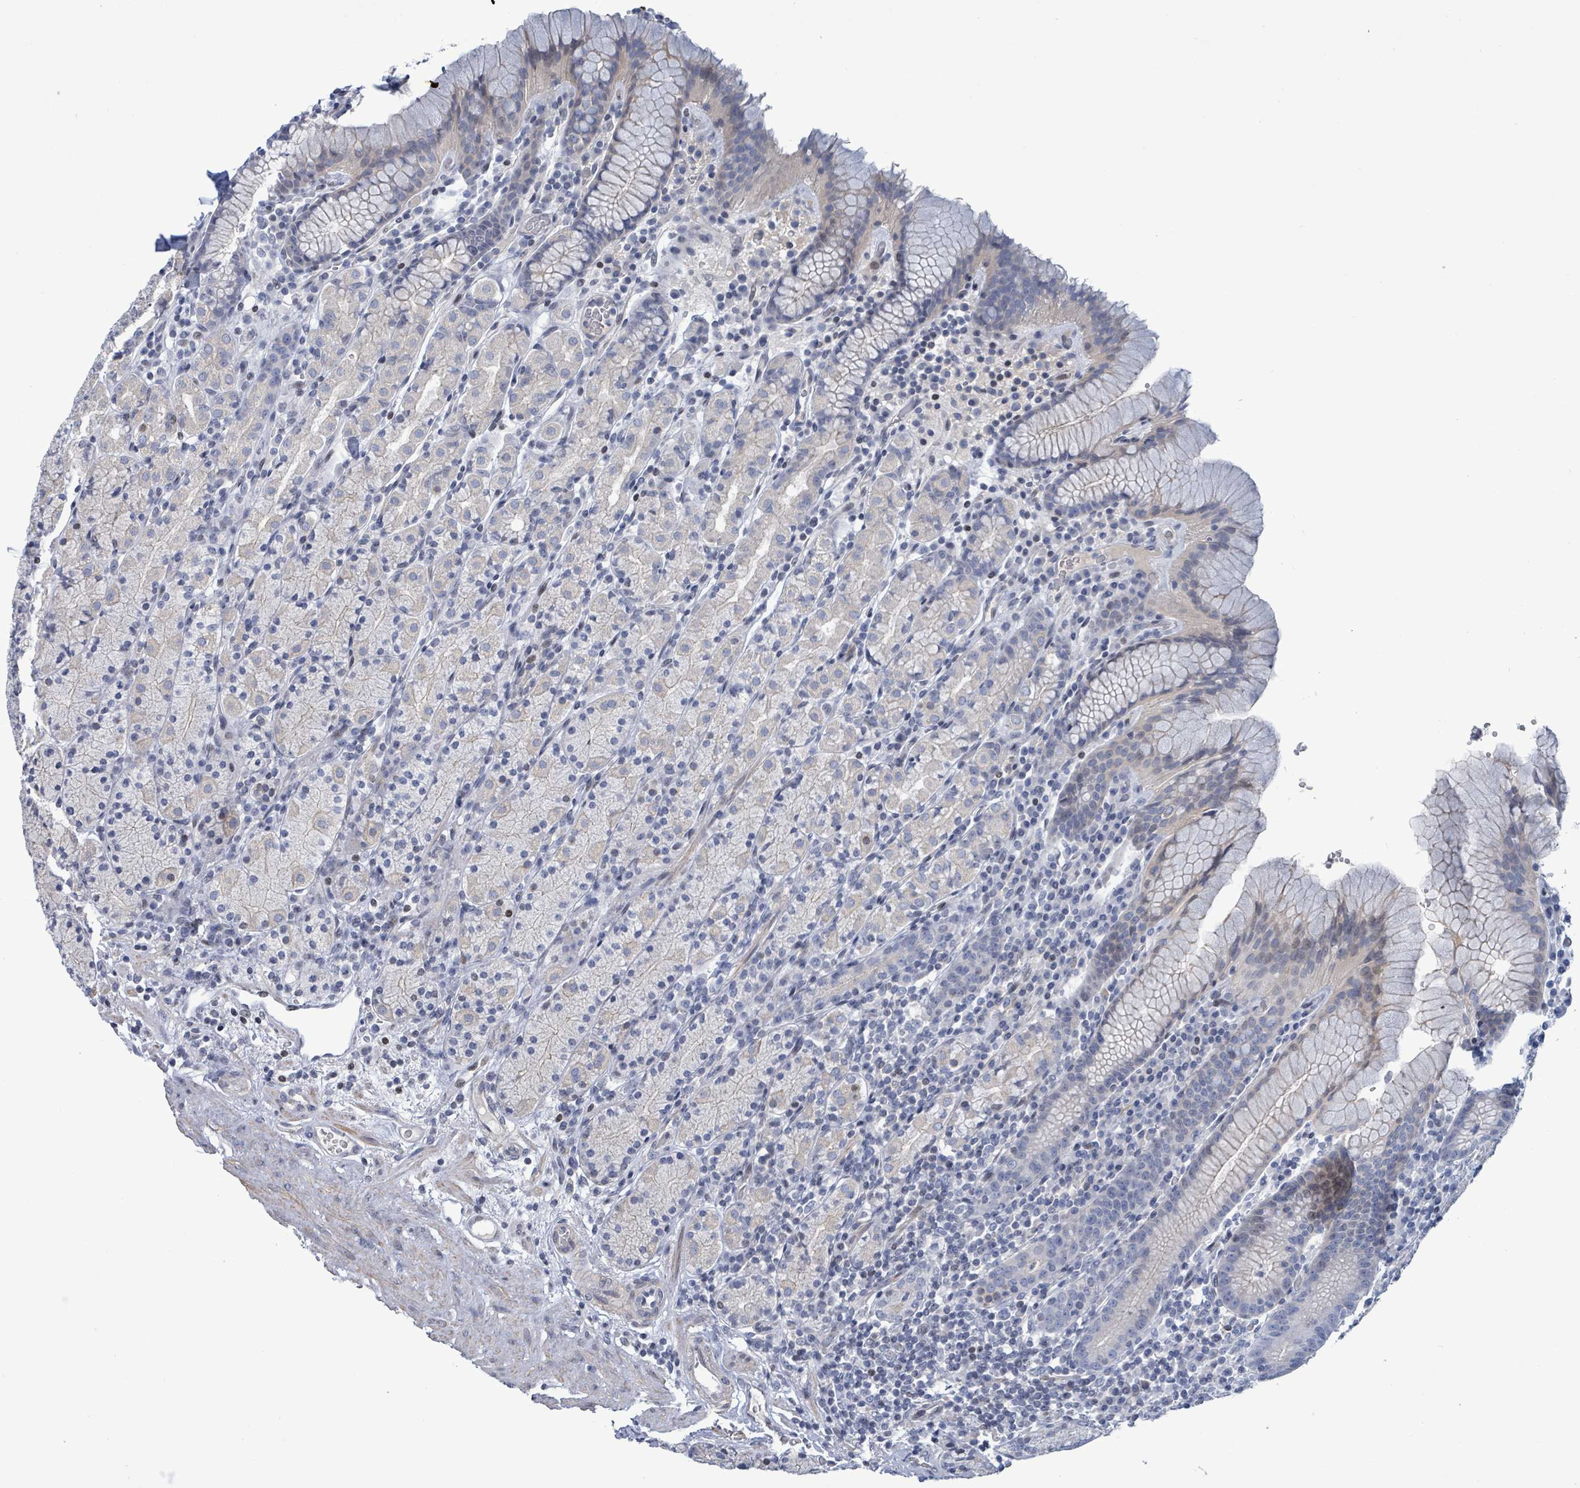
{"staining": {"intensity": "weak", "quantity": "<25%", "location": "cytoplasmic/membranous"}, "tissue": "stomach", "cell_type": "Glandular cells", "image_type": "normal", "snomed": [{"axis": "morphology", "description": "Normal tissue, NOS"}, {"axis": "topography", "description": "Stomach, upper"}, {"axis": "topography", "description": "Stomach"}], "caption": "Stomach was stained to show a protein in brown. There is no significant positivity in glandular cells. The staining is performed using DAB brown chromogen with nuclei counter-stained in using hematoxylin.", "gene": "NTN3", "patient": {"sex": "male", "age": 62}}